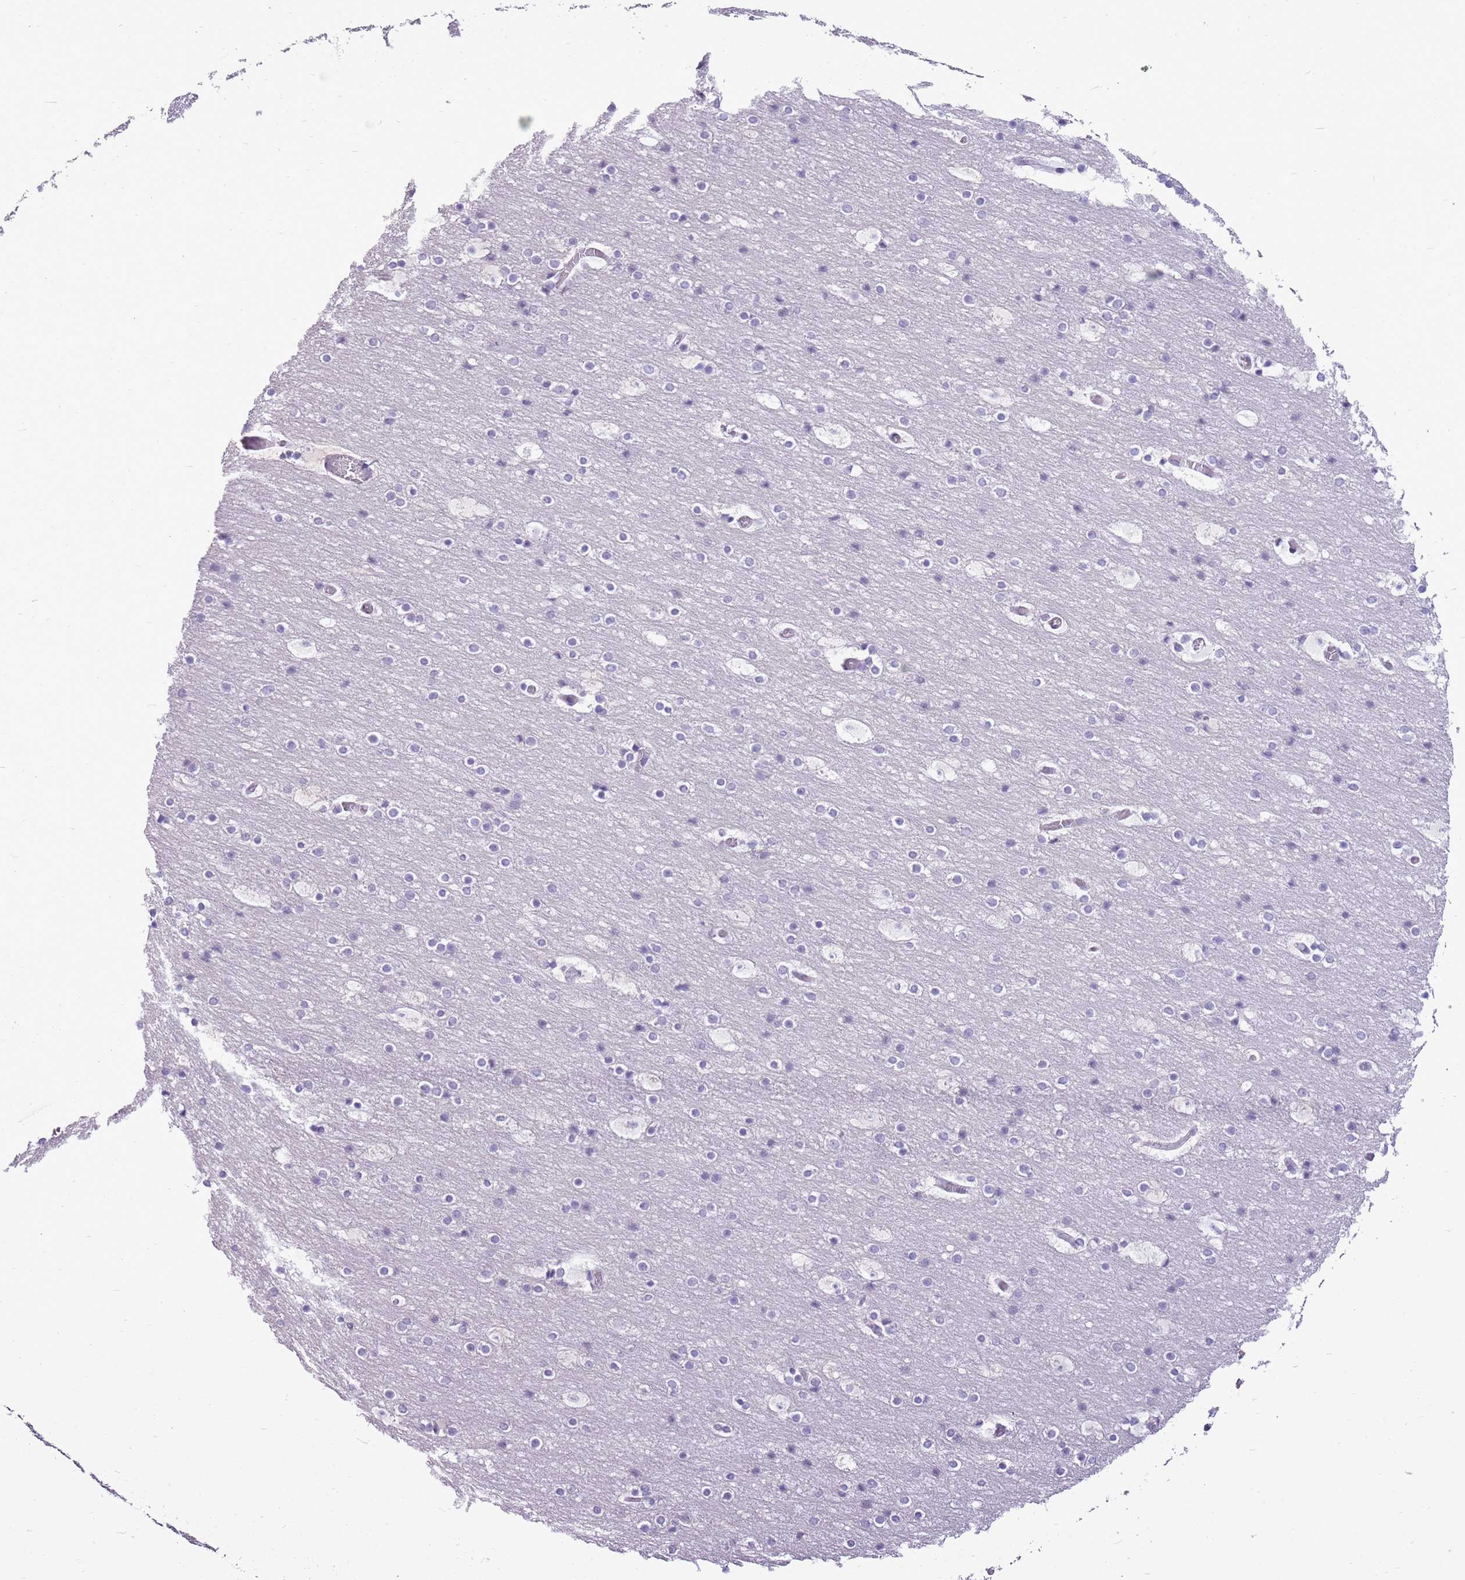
{"staining": {"intensity": "negative", "quantity": "none", "location": "none"}, "tissue": "cerebral cortex", "cell_type": "Endothelial cells", "image_type": "normal", "snomed": [{"axis": "morphology", "description": "Normal tissue, NOS"}, {"axis": "topography", "description": "Cerebral cortex"}], "caption": "An immunohistochemistry (IHC) image of unremarkable cerebral cortex is shown. There is no staining in endothelial cells of cerebral cortex. (Immunohistochemistry (ihc), brightfield microscopy, high magnification).", "gene": "RPL3L", "patient": {"sex": "male", "age": 57}}